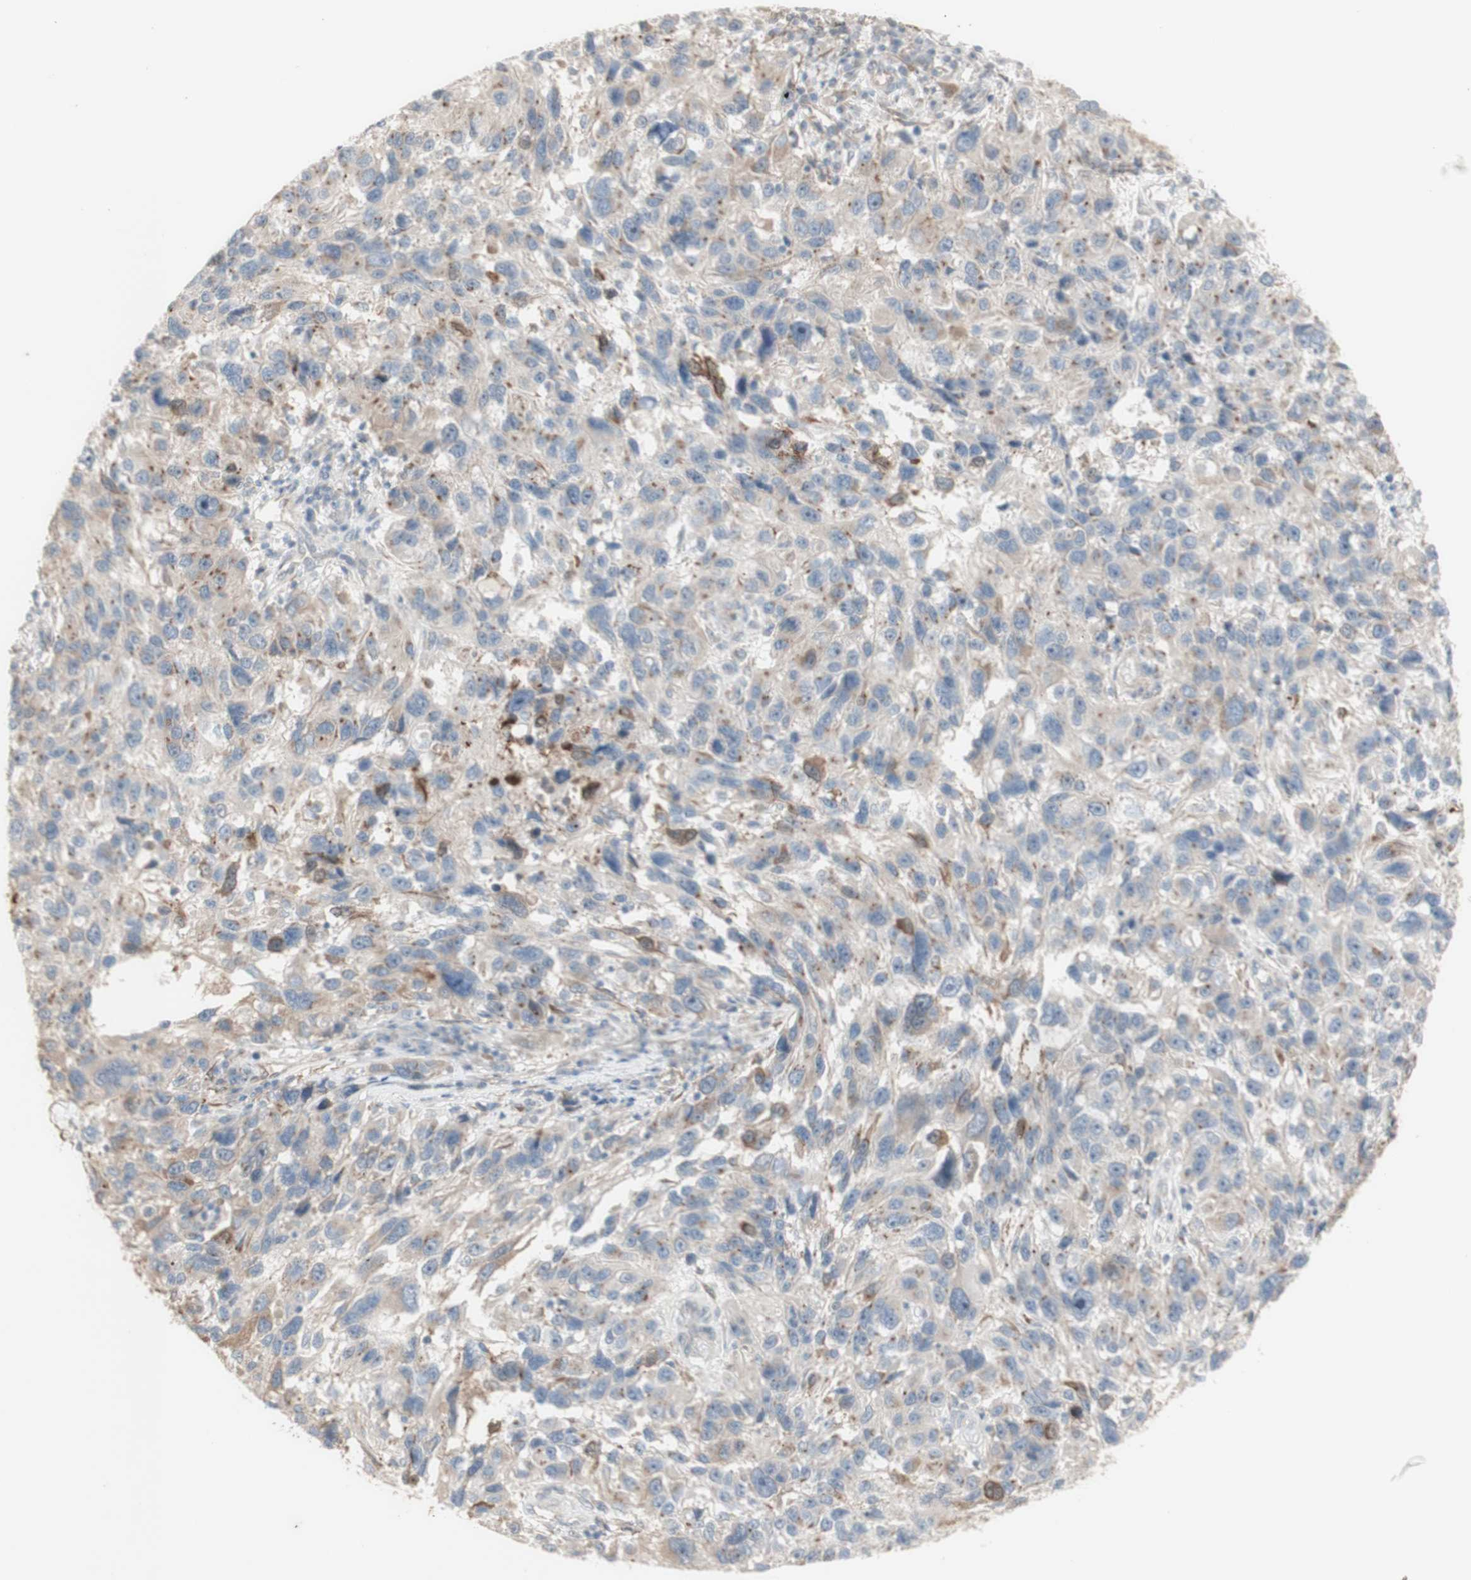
{"staining": {"intensity": "weak", "quantity": "25%-75%", "location": "cytoplasmic/membranous"}, "tissue": "melanoma", "cell_type": "Tumor cells", "image_type": "cancer", "snomed": [{"axis": "morphology", "description": "Malignant melanoma, NOS"}, {"axis": "topography", "description": "Skin"}], "caption": "This histopathology image demonstrates immunohistochemistry (IHC) staining of melanoma, with low weak cytoplasmic/membranous positivity in about 25%-75% of tumor cells.", "gene": "CNN3", "patient": {"sex": "male", "age": 53}}